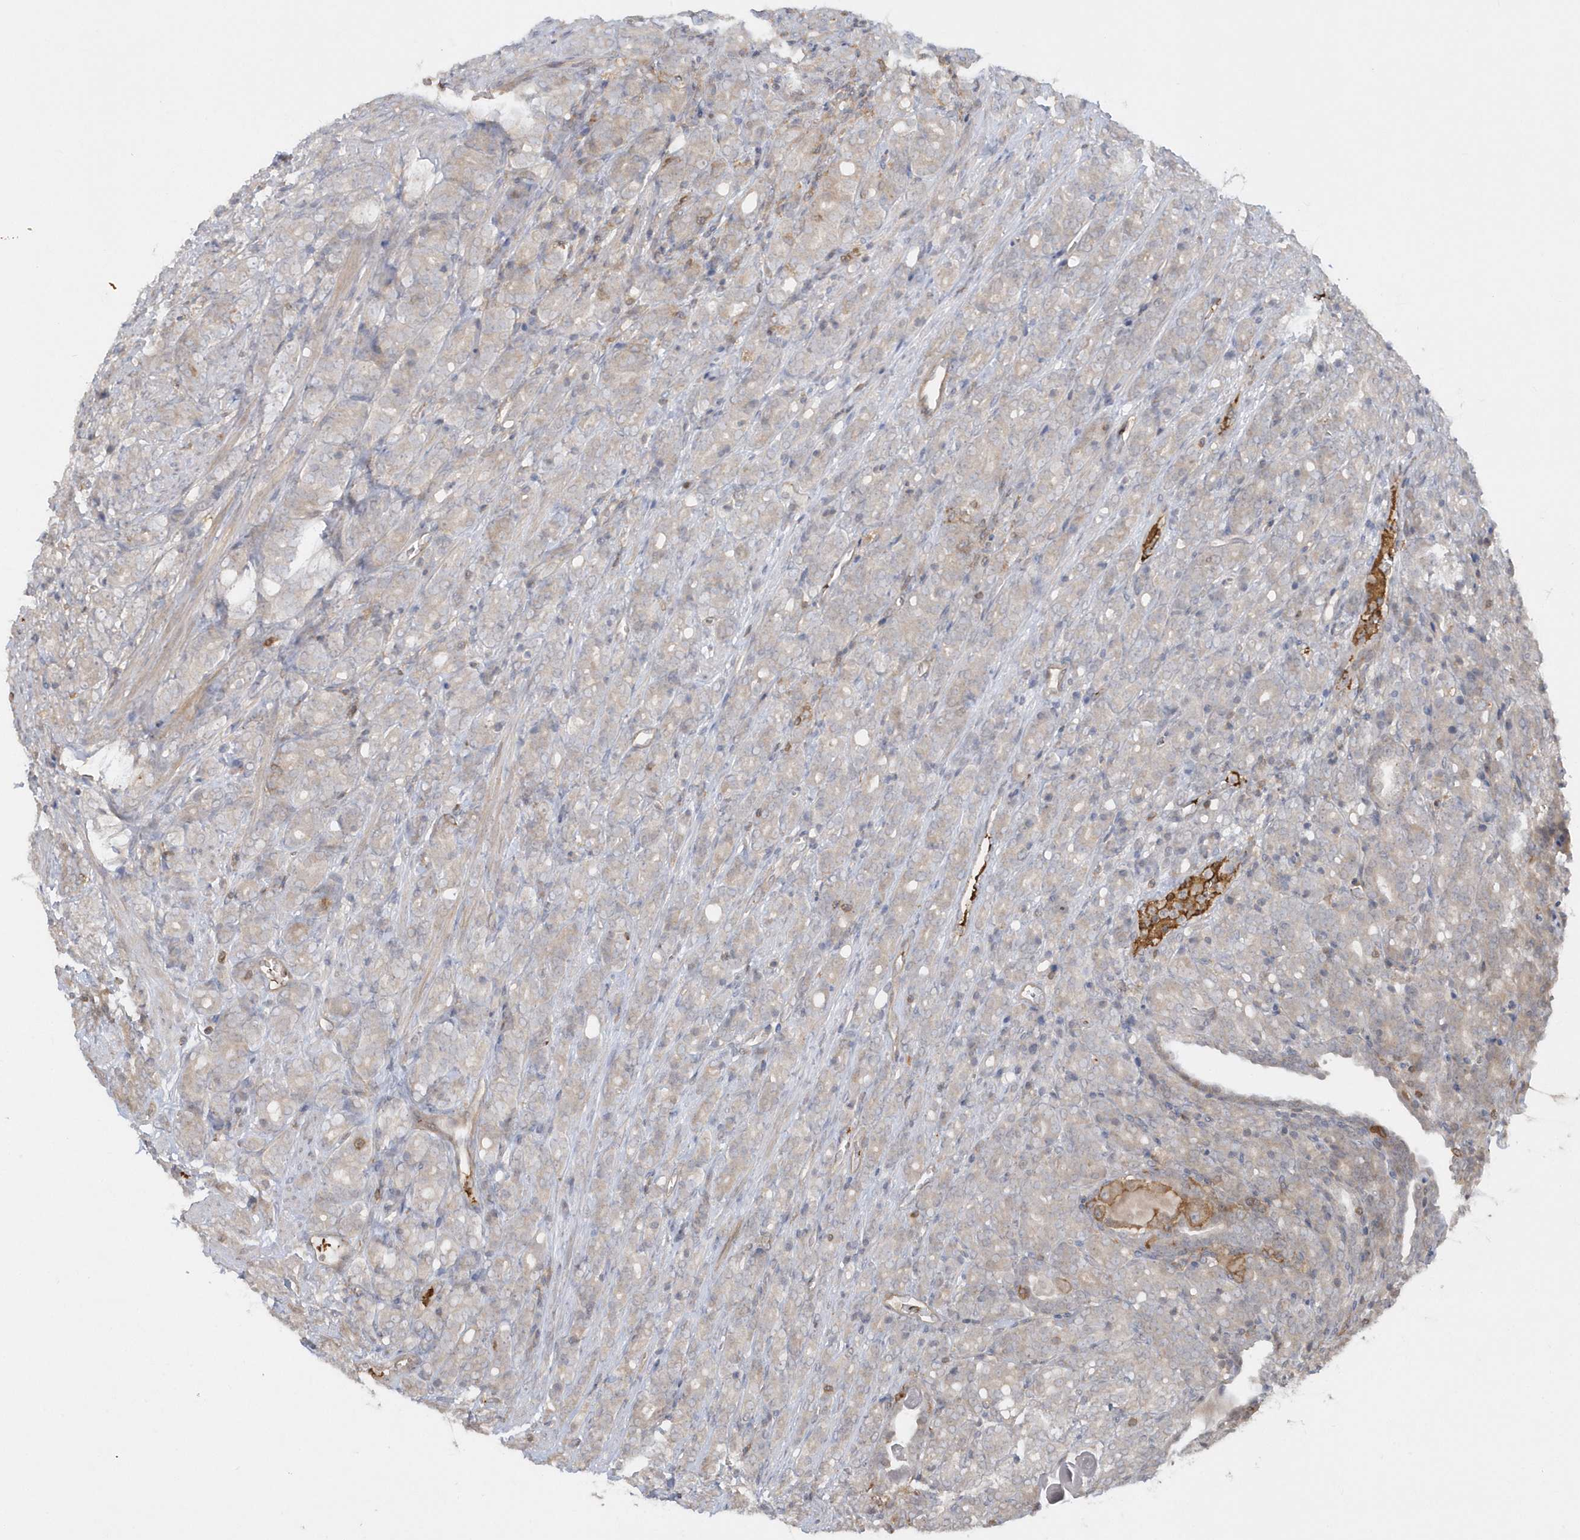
{"staining": {"intensity": "negative", "quantity": "none", "location": "none"}, "tissue": "prostate cancer", "cell_type": "Tumor cells", "image_type": "cancer", "snomed": [{"axis": "morphology", "description": "Adenocarcinoma, High grade"}, {"axis": "topography", "description": "Prostate"}], "caption": "IHC of human prostate adenocarcinoma (high-grade) exhibits no positivity in tumor cells.", "gene": "BSN", "patient": {"sex": "male", "age": 62}}